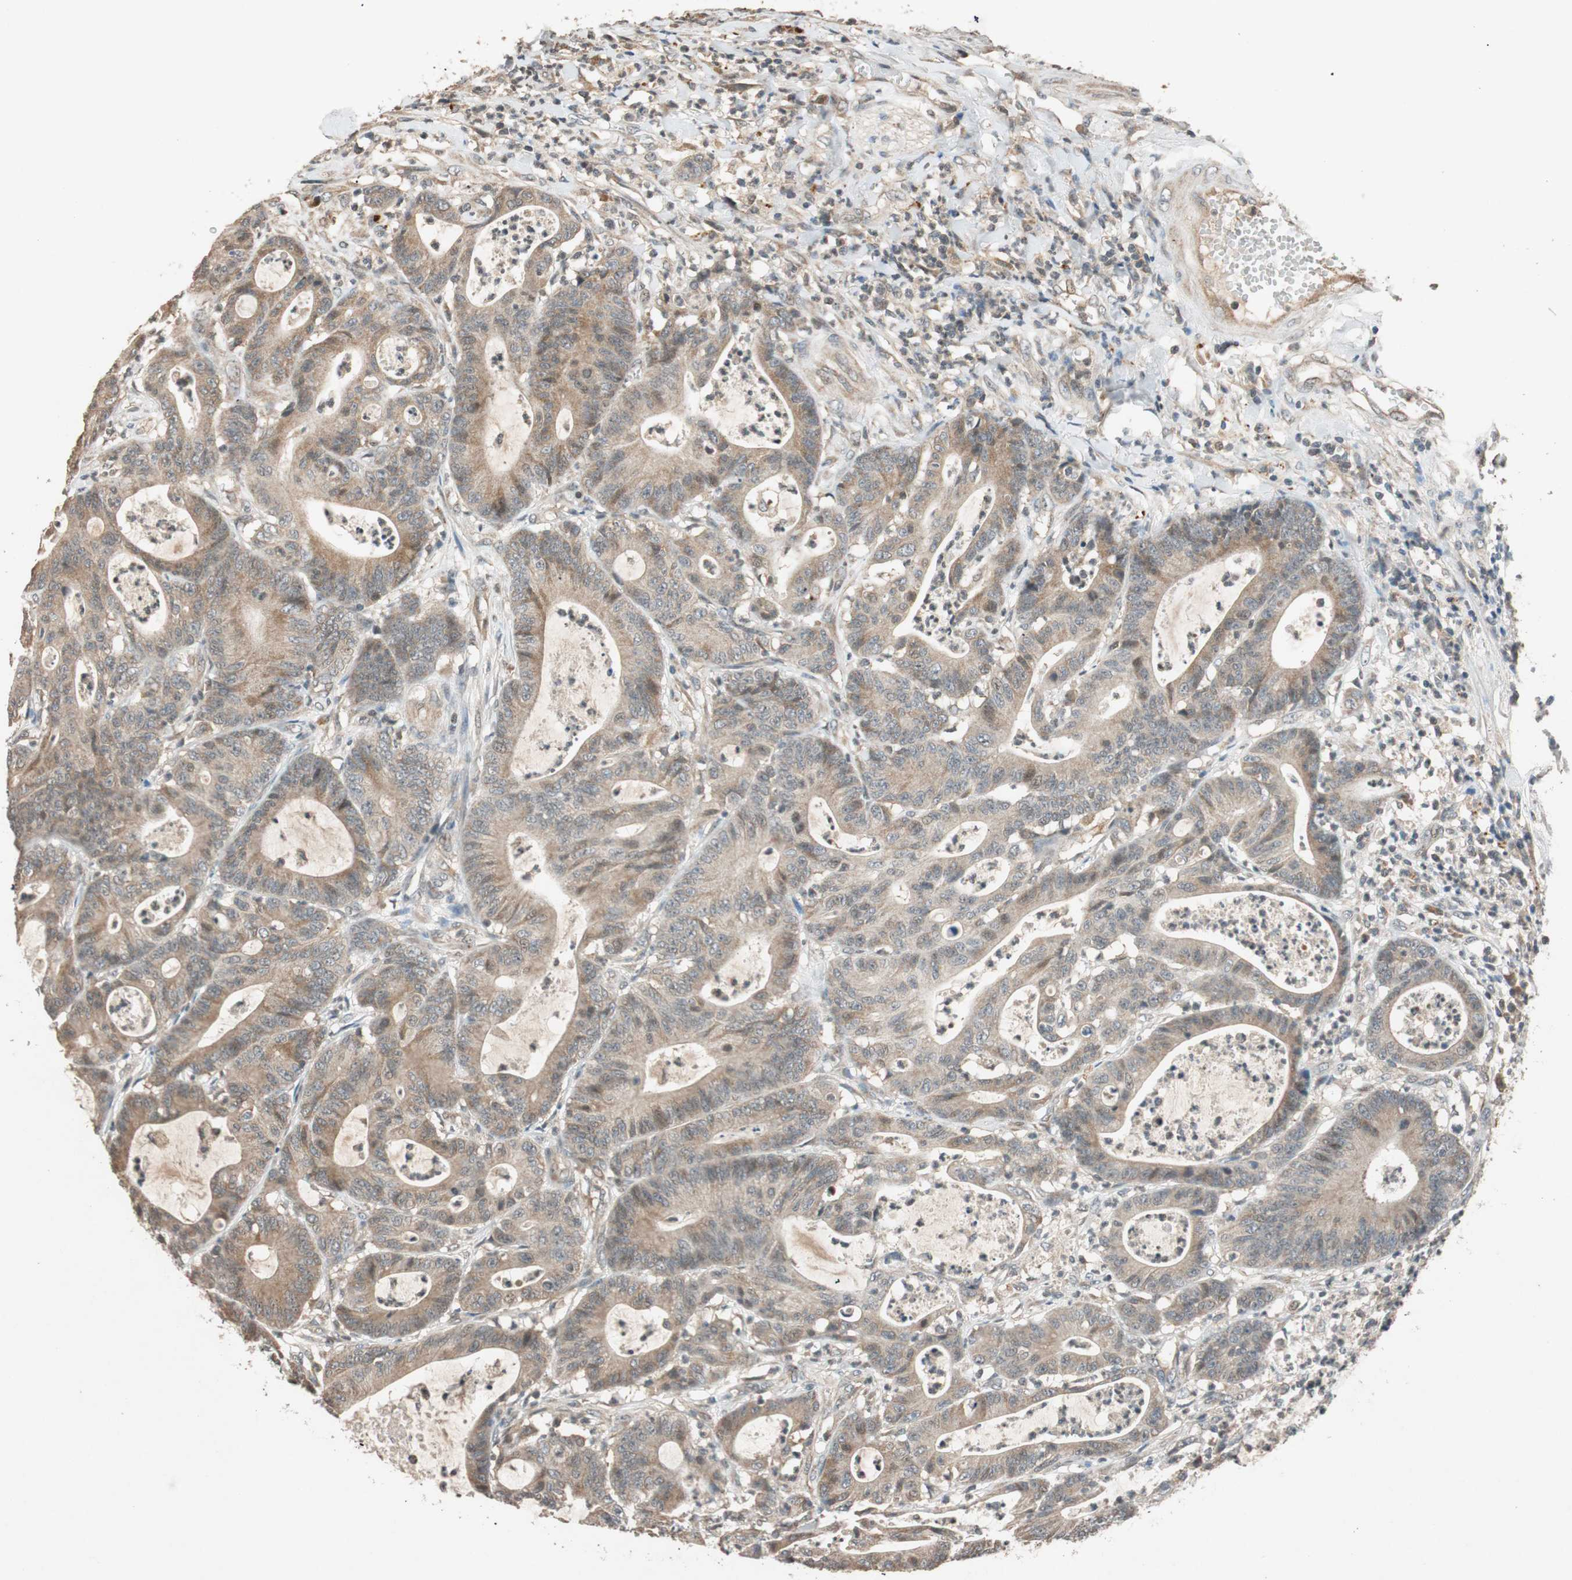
{"staining": {"intensity": "moderate", "quantity": ">75%", "location": "cytoplasmic/membranous"}, "tissue": "colorectal cancer", "cell_type": "Tumor cells", "image_type": "cancer", "snomed": [{"axis": "morphology", "description": "Adenocarcinoma, NOS"}, {"axis": "topography", "description": "Colon"}], "caption": "Moderate cytoplasmic/membranous expression for a protein is identified in about >75% of tumor cells of adenocarcinoma (colorectal) using immunohistochemistry.", "gene": "GLB1", "patient": {"sex": "female", "age": 84}}